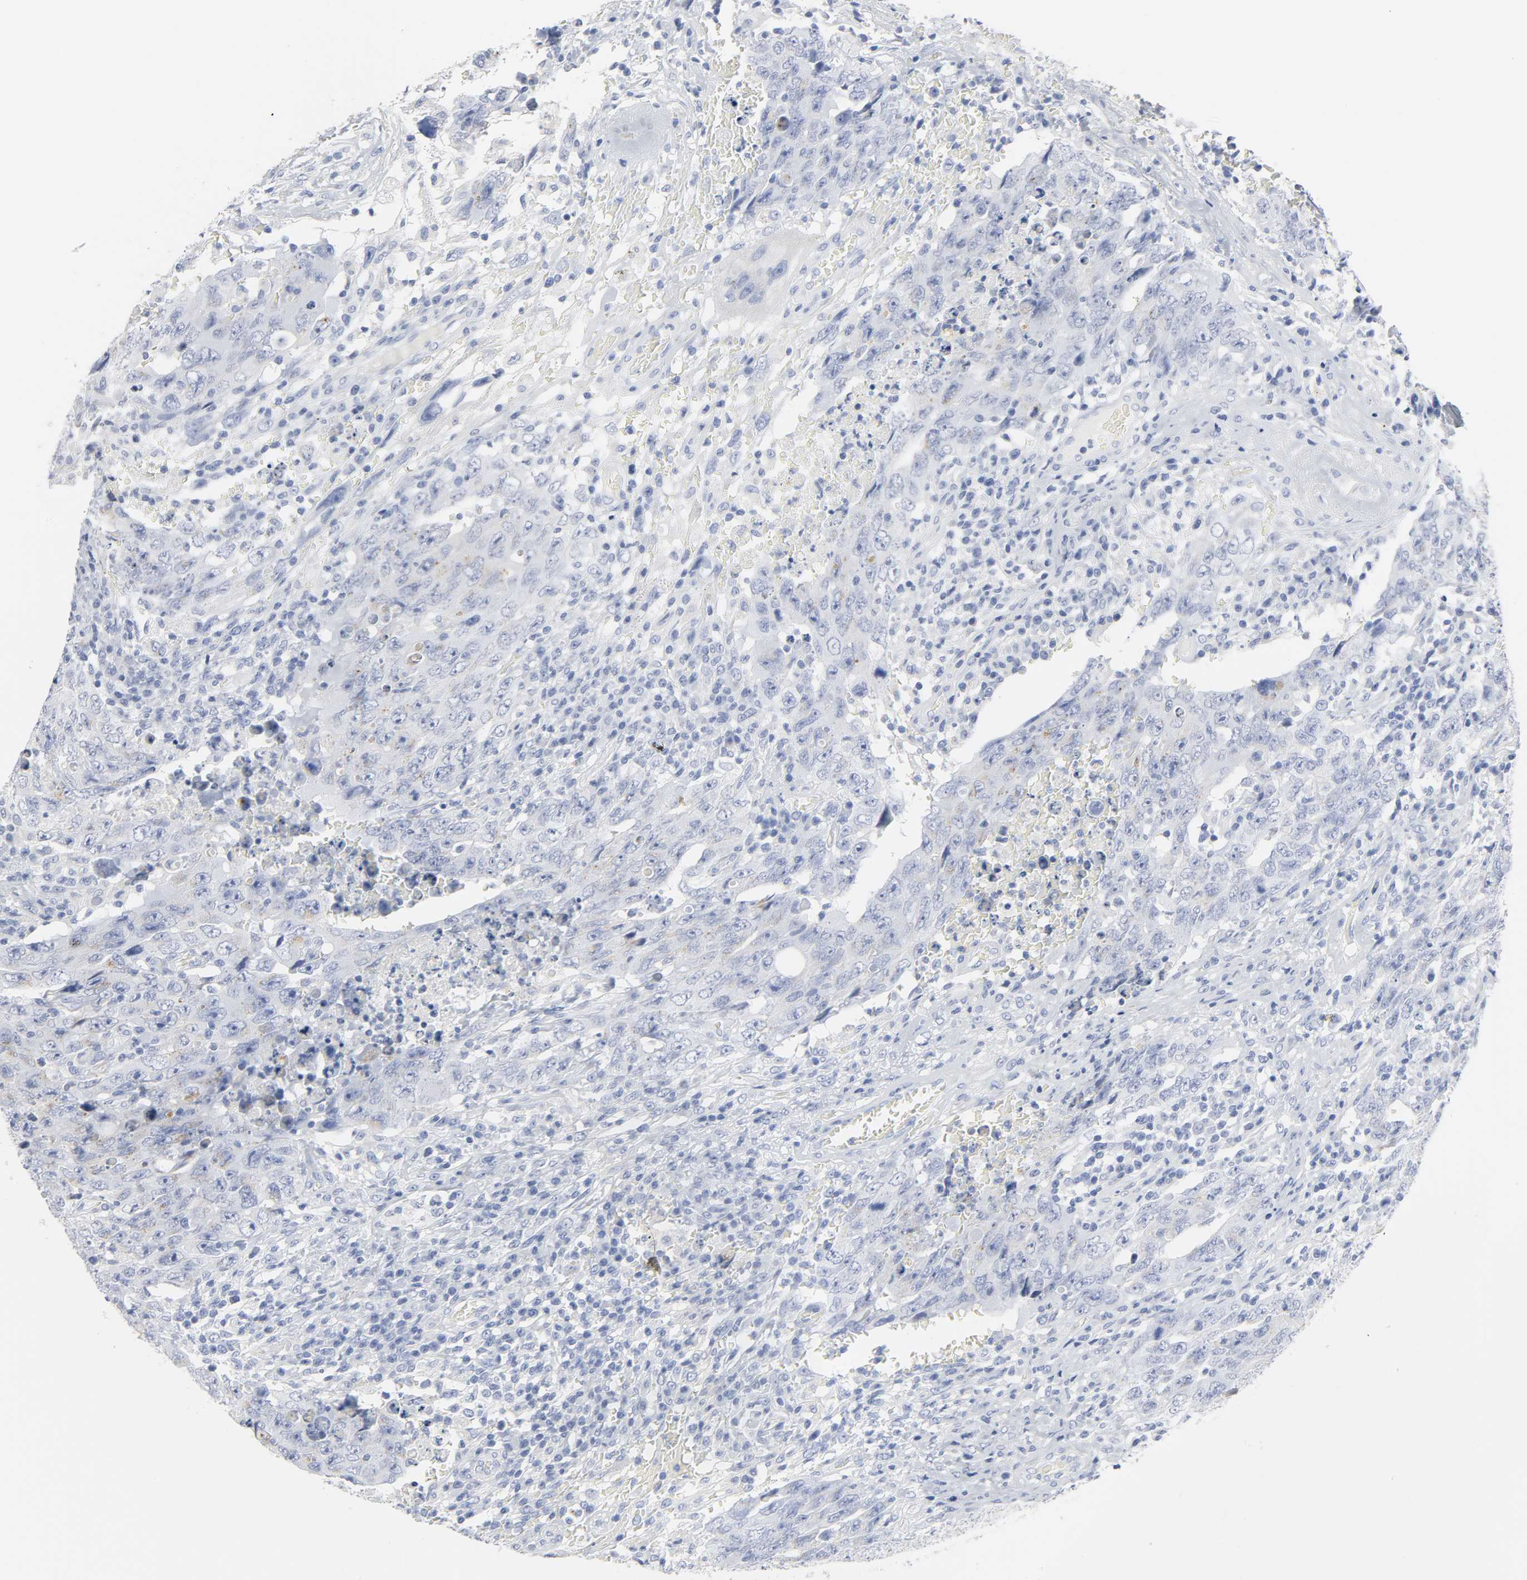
{"staining": {"intensity": "negative", "quantity": "none", "location": "none"}, "tissue": "testis cancer", "cell_type": "Tumor cells", "image_type": "cancer", "snomed": [{"axis": "morphology", "description": "Carcinoma, Embryonal, NOS"}, {"axis": "topography", "description": "Testis"}], "caption": "Immunohistochemistry photomicrograph of human testis cancer stained for a protein (brown), which shows no positivity in tumor cells.", "gene": "ACP3", "patient": {"sex": "male", "age": 26}}